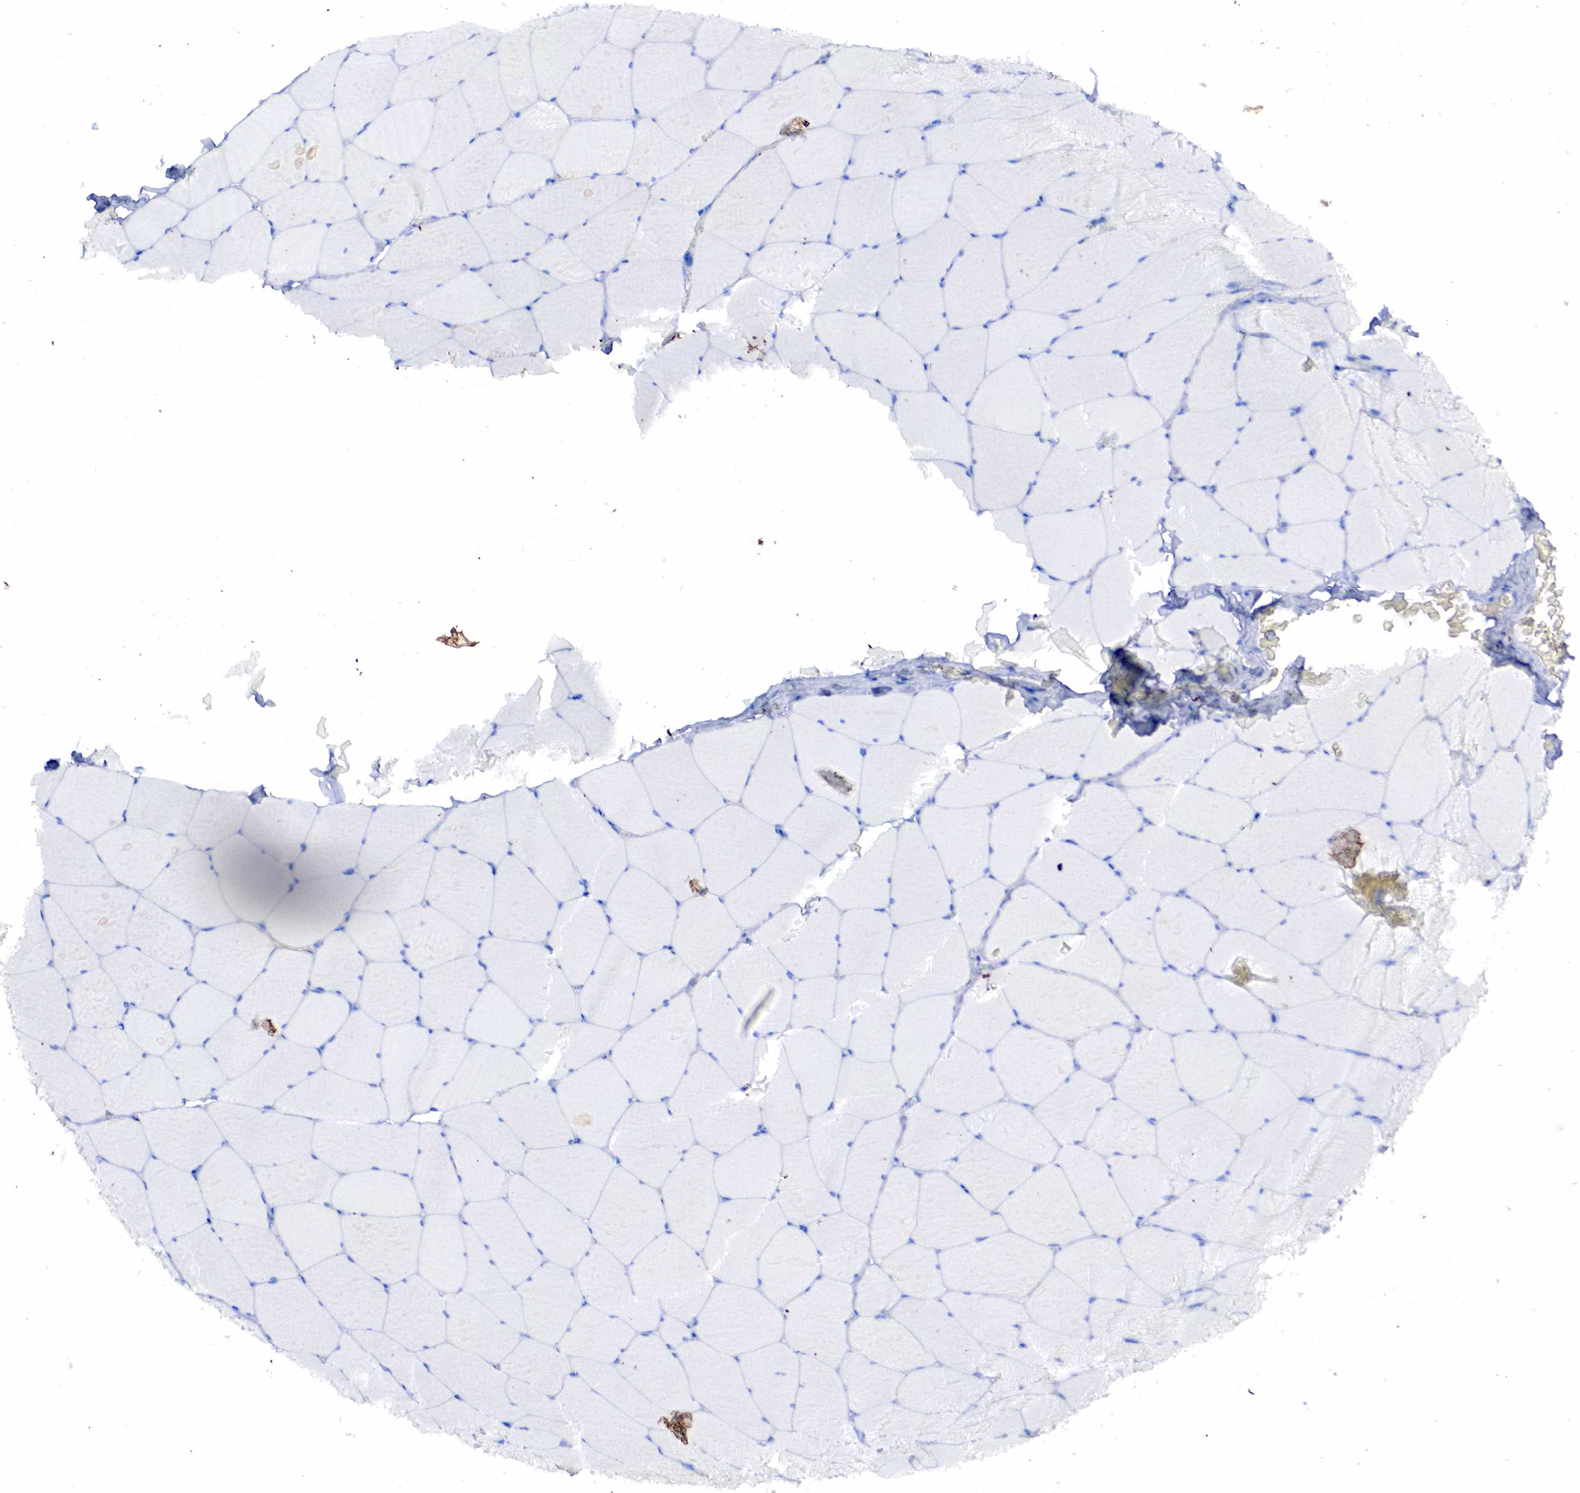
{"staining": {"intensity": "negative", "quantity": "none", "location": "none"}, "tissue": "skeletal muscle", "cell_type": "Myocytes", "image_type": "normal", "snomed": [{"axis": "morphology", "description": "Normal tissue, NOS"}, {"axis": "topography", "description": "Skeletal muscle"}, {"axis": "topography", "description": "Salivary gland"}], "caption": "DAB immunohistochemical staining of normal skeletal muscle reveals no significant positivity in myocytes.", "gene": "PGR", "patient": {"sex": "male", "age": 62}}